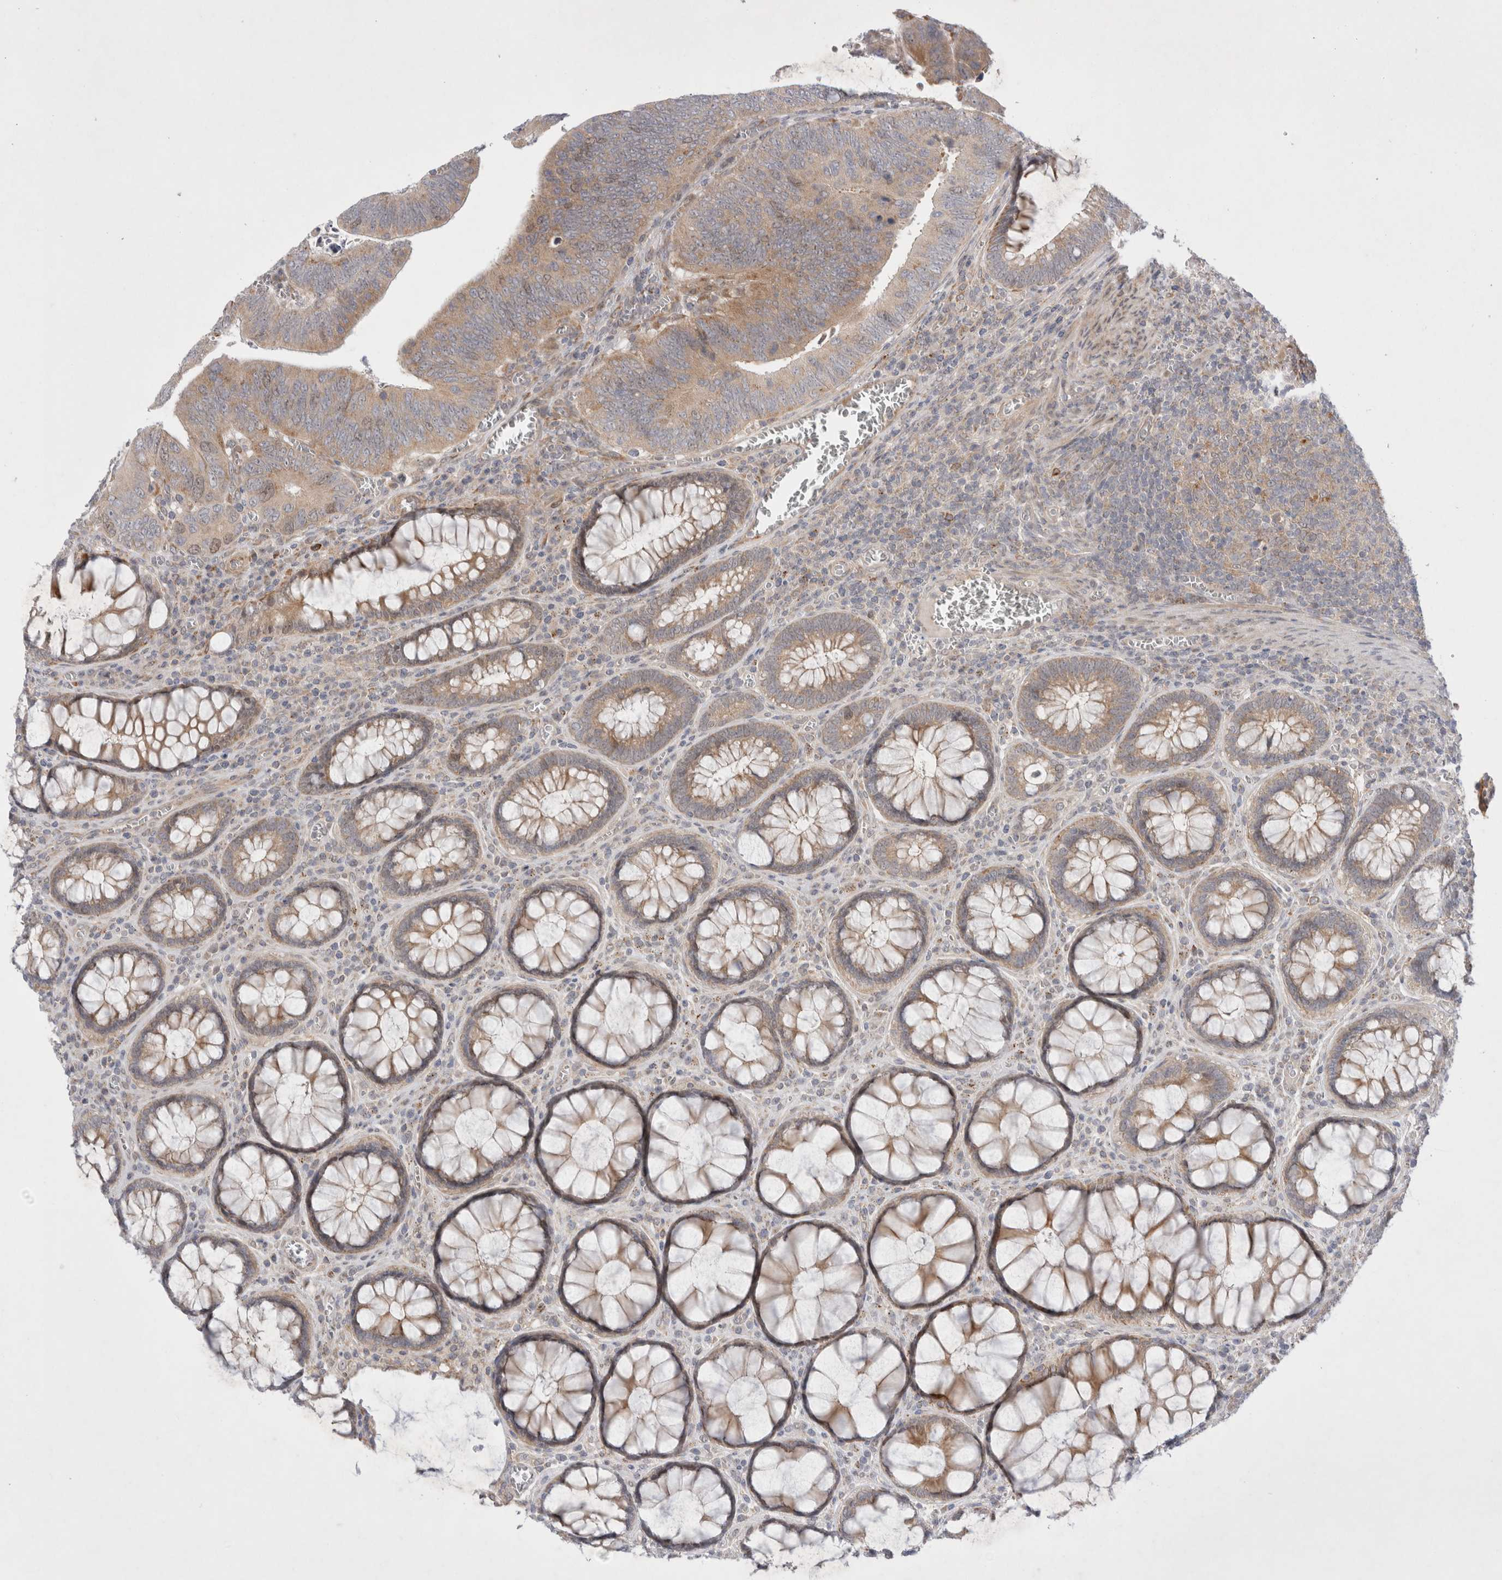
{"staining": {"intensity": "weak", "quantity": ">75%", "location": "cytoplasmic/membranous"}, "tissue": "colorectal cancer", "cell_type": "Tumor cells", "image_type": "cancer", "snomed": [{"axis": "morphology", "description": "Inflammation, NOS"}, {"axis": "morphology", "description": "Adenocarcinoma, NOS"}, {"axis": "topography", "description": "Colon"}], "caption": "Immunohistochemistry of human colorectal cancer (adenocarcinoma) exhibits low levels of weak cytoplasmic/membranous expression in about >75% of tumor cells. (Stains: DAB in brown, nuclei in blue, Microscopy: brightfield microscopy at high magnification).", "gene": "NPC1", "patient": {"sex": "male", "age": 72}}